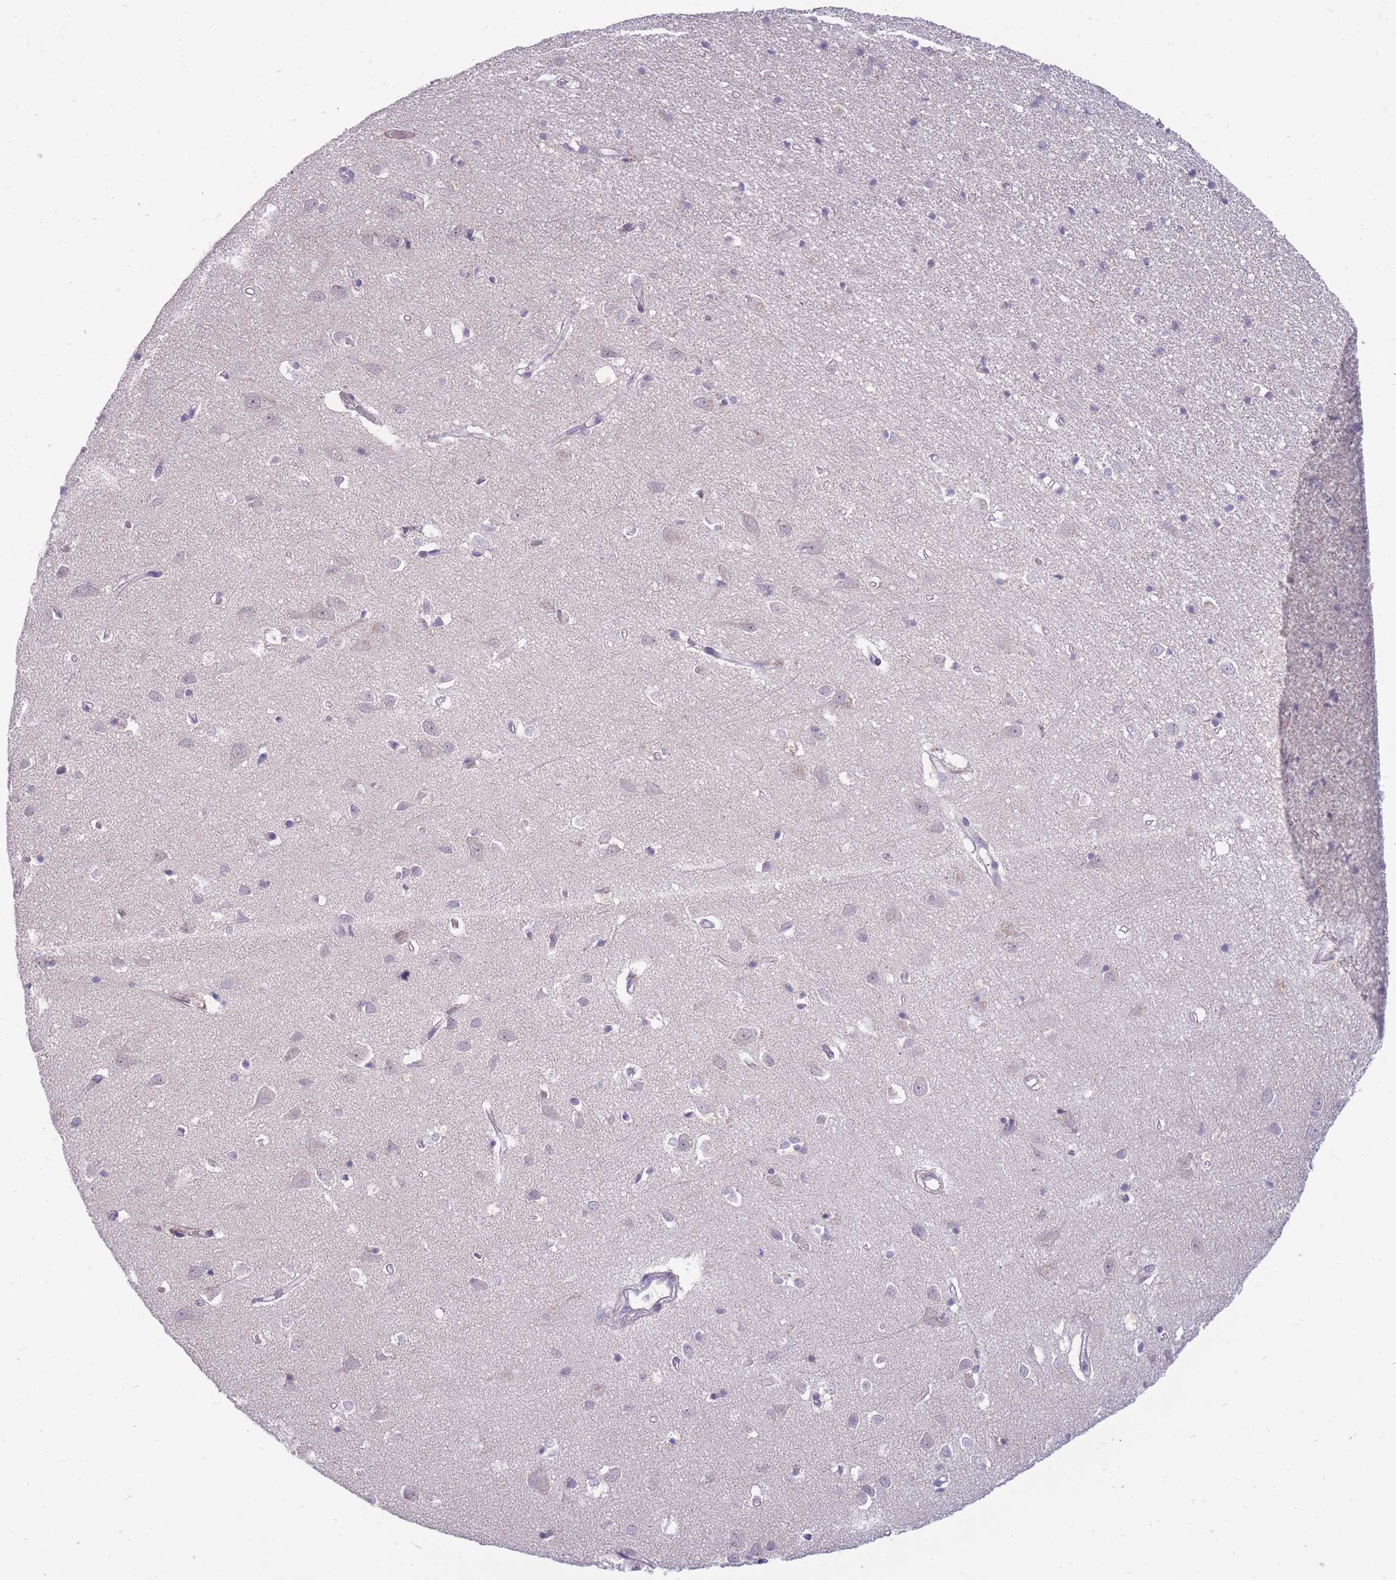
{"staining": {"intensity": "negative", "quantity": "none", "location": "none"}, "tissue": "cerebral cortex", "cell_type": "Endothelial cells", "image_type": "normal", "snomed": [{"axis": "morphology", "description": "Normal tissue, NOS"}, {"axis": "topography", "description": "Cerebral cortex"}], "caption": "High magnification brightfield microscopy of normal cerebral cortex stained with DAB (brown) and counterstained with hematoxylin (blue): endothelial cells show no significant positivity. (Brightfield microscopy of DAB (3,3'-diaminobenzidine) immunohistochemistry at high magnification).", "gene": "RIC8A", "patient": {"sex": "female", "age": 64}}